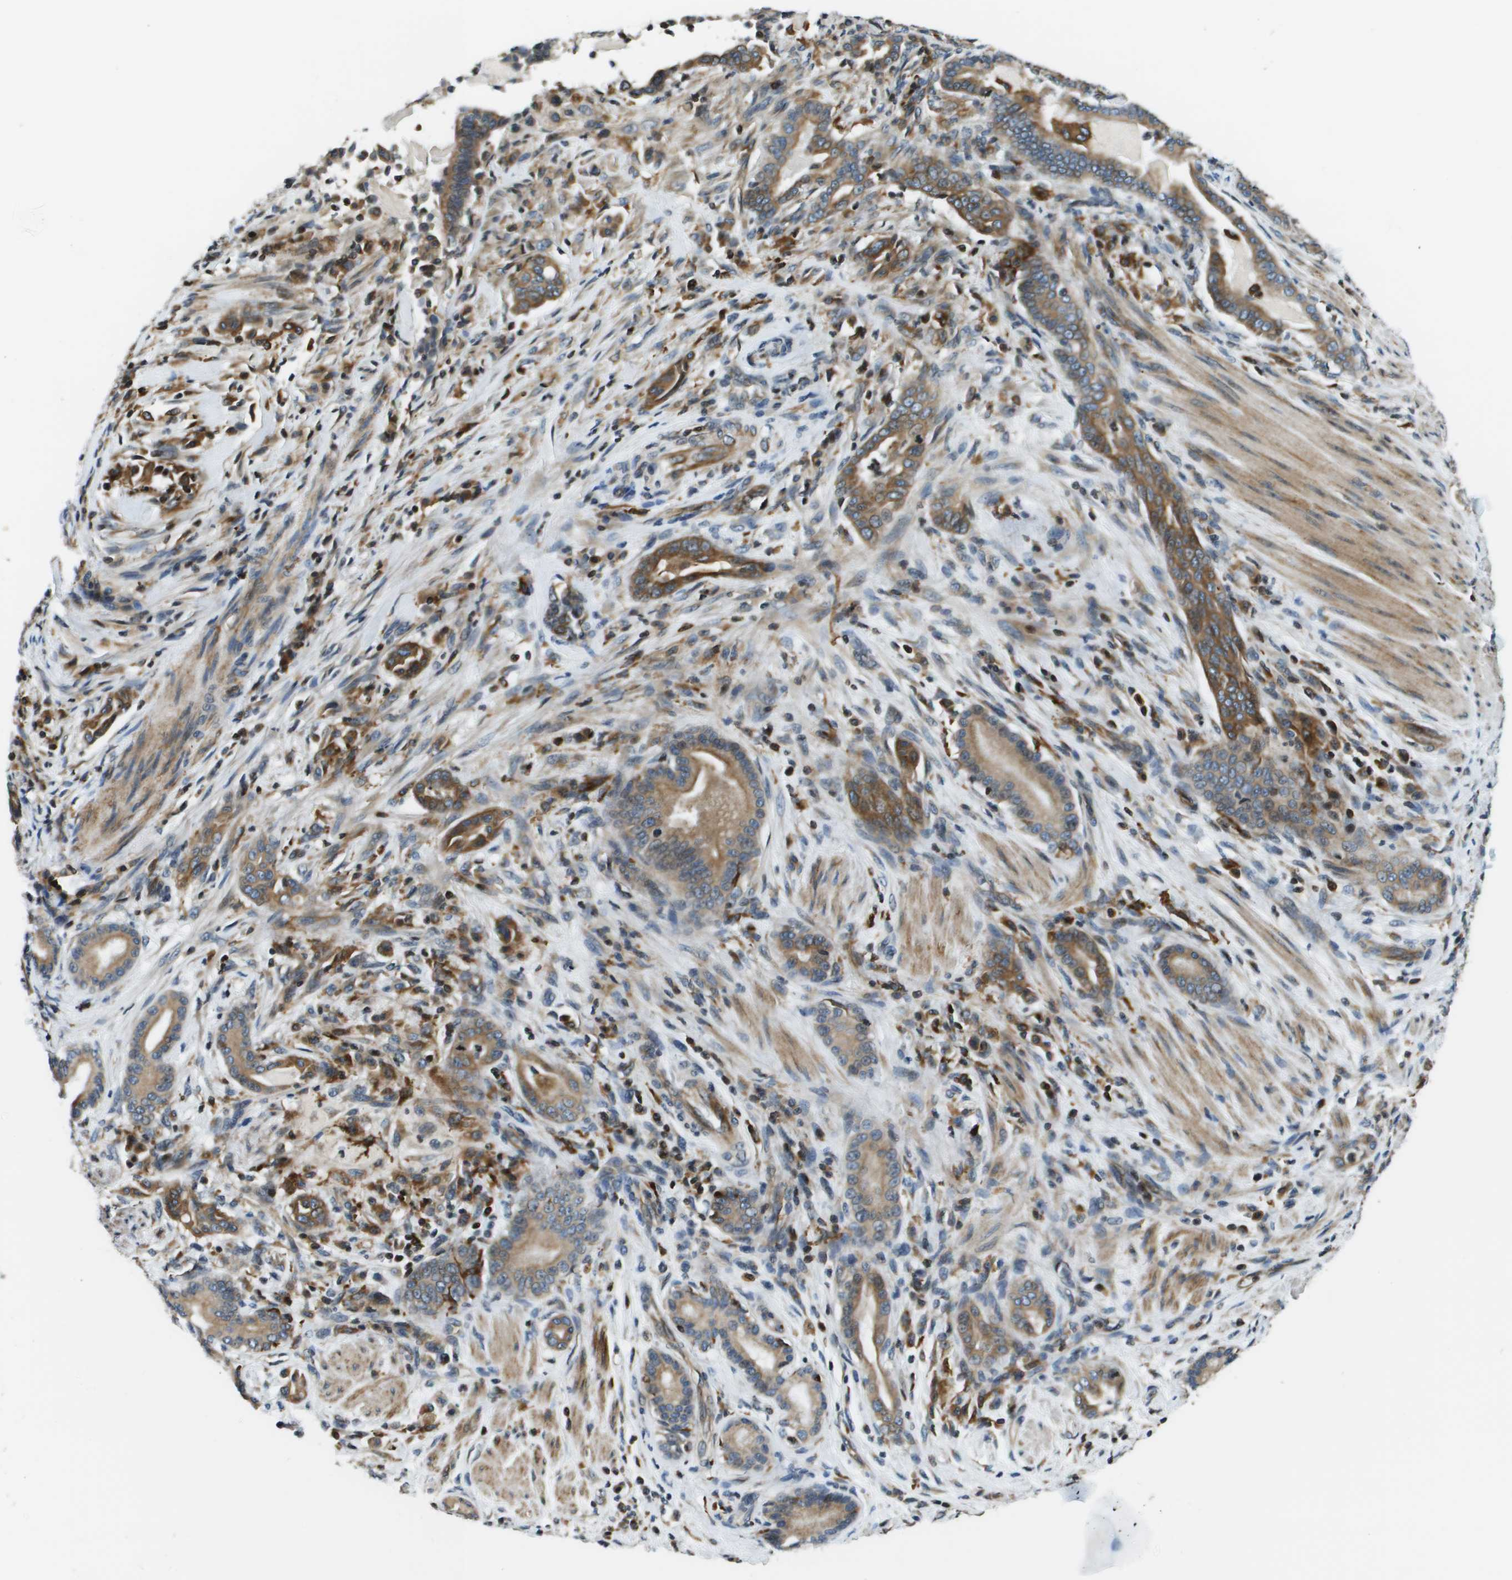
{"staining": {"intensity": "moderate", "quantity": ">75%", "location": "cytoplasmic/membranous"}, "tissue": "pancreatic cancer", "cell_type": "Tumor cells", "image_type": "cancer", "snomed": [{"axis": "morphology", "description": "Normal tissue, NOS"}, {"axis": "morphology", "description": "Adenocarcinoma, NOS"}, {"axis": "topography", "description": "Pancreas"}], "caption": "Pancreatic adenocarcinoma stained with IHC exhibits moderate cytoplasmic/membranous positivity in about >75% of tumor cells. The staining is performed using DAB brown chromogen to label protein expression. The nuclei are counter-stained blue using hematoxylin.", "gene": "ESYT1", "patient": {"sex": "male", "age": 63}}